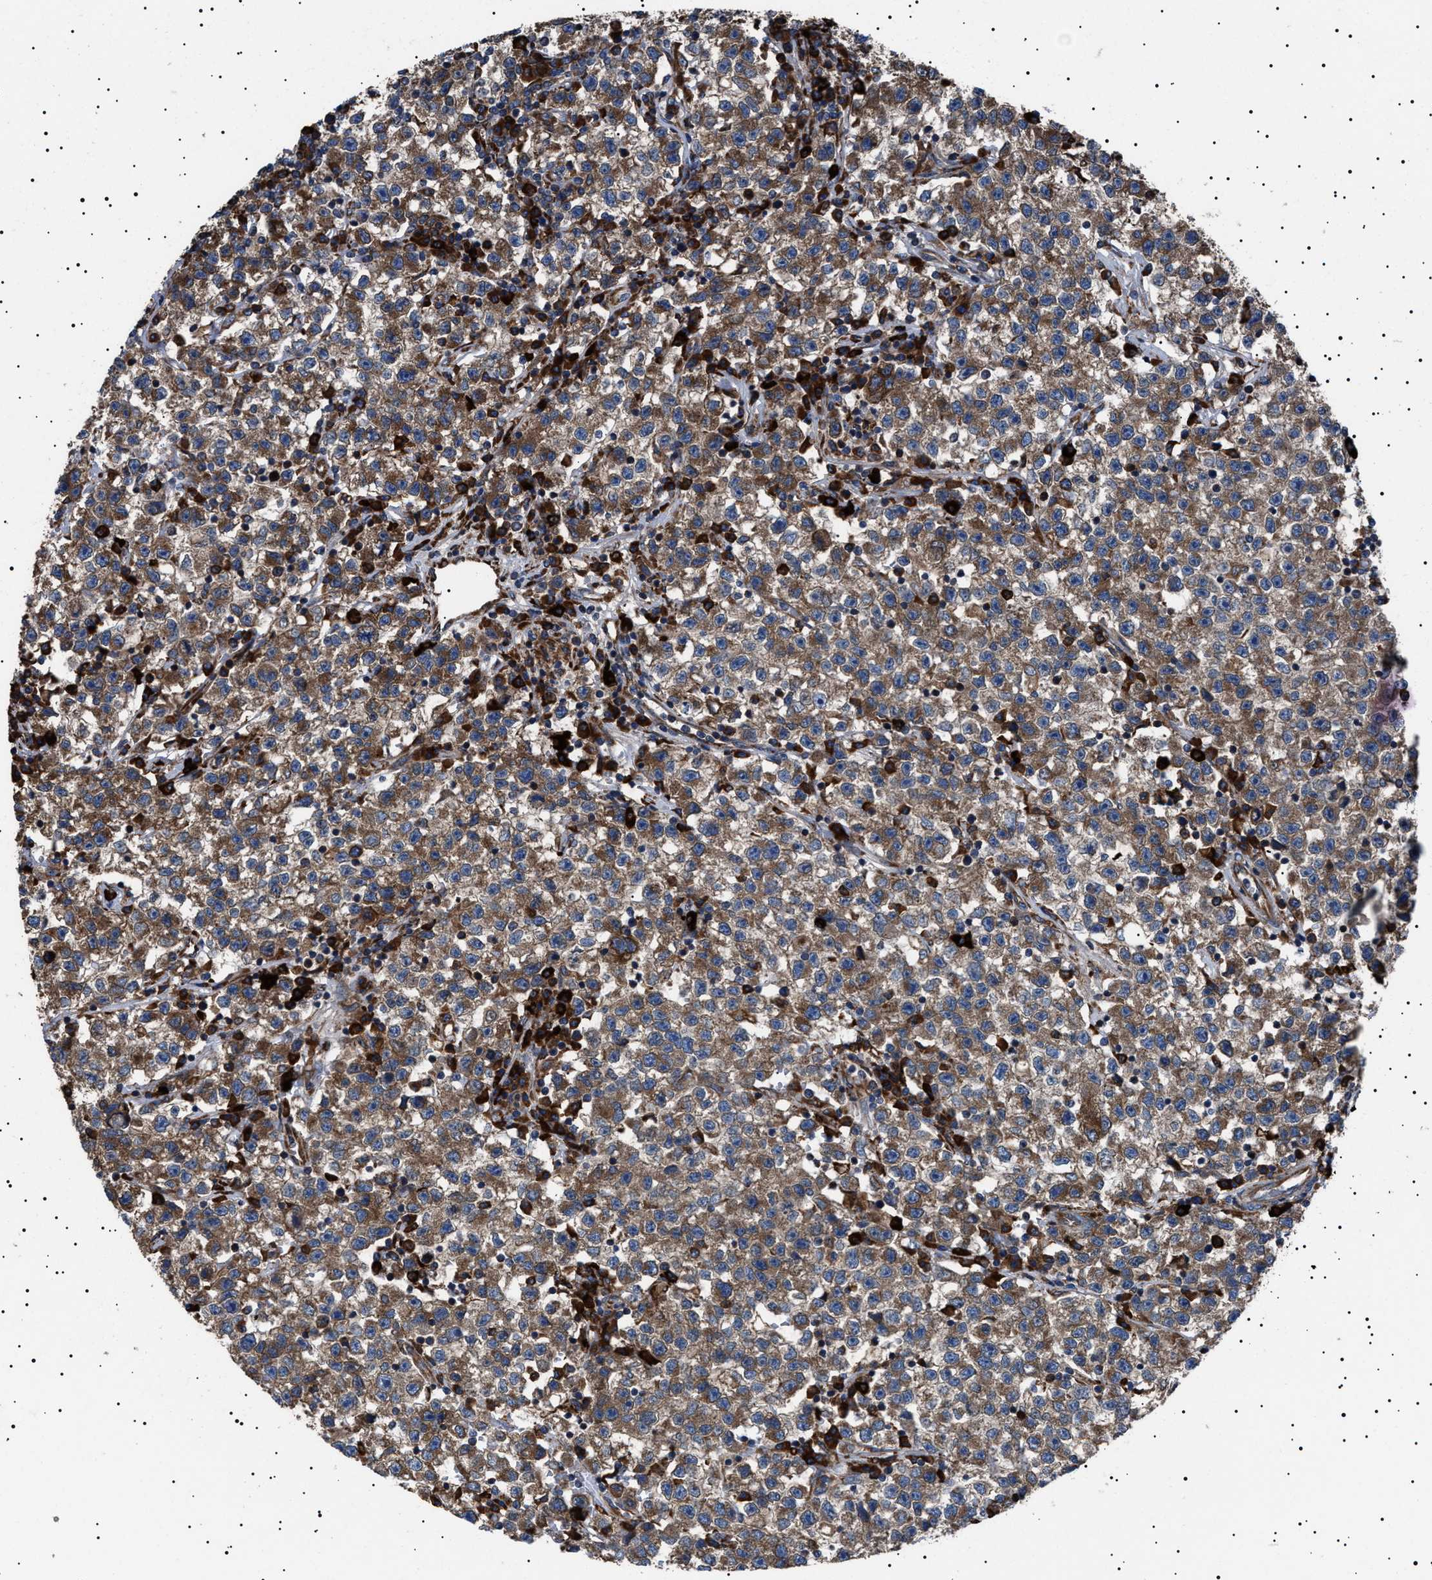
{"staining": {"intensity": "moderate", "quantity": ">75%", "location": "cytoplasmic/membranous"}, "tissue": "testis cancer", "cell_type": "Tumor cells", "image_type": "cancer", "snomed": [{"axis": "morphology", "description": "Seminoma, NOS"}, {"axis": "topography", "description": "Testis"}], "caption": "Immunohistochemistry (IHC) image of testis cancer stained for a protein (brown), which demonstrates medium levels of moderate cytoplasmic/membranous expression in about >75% of tumor cells.", "gene": "TOP1MT", "patient": {"sex": "male", "age": 22}}